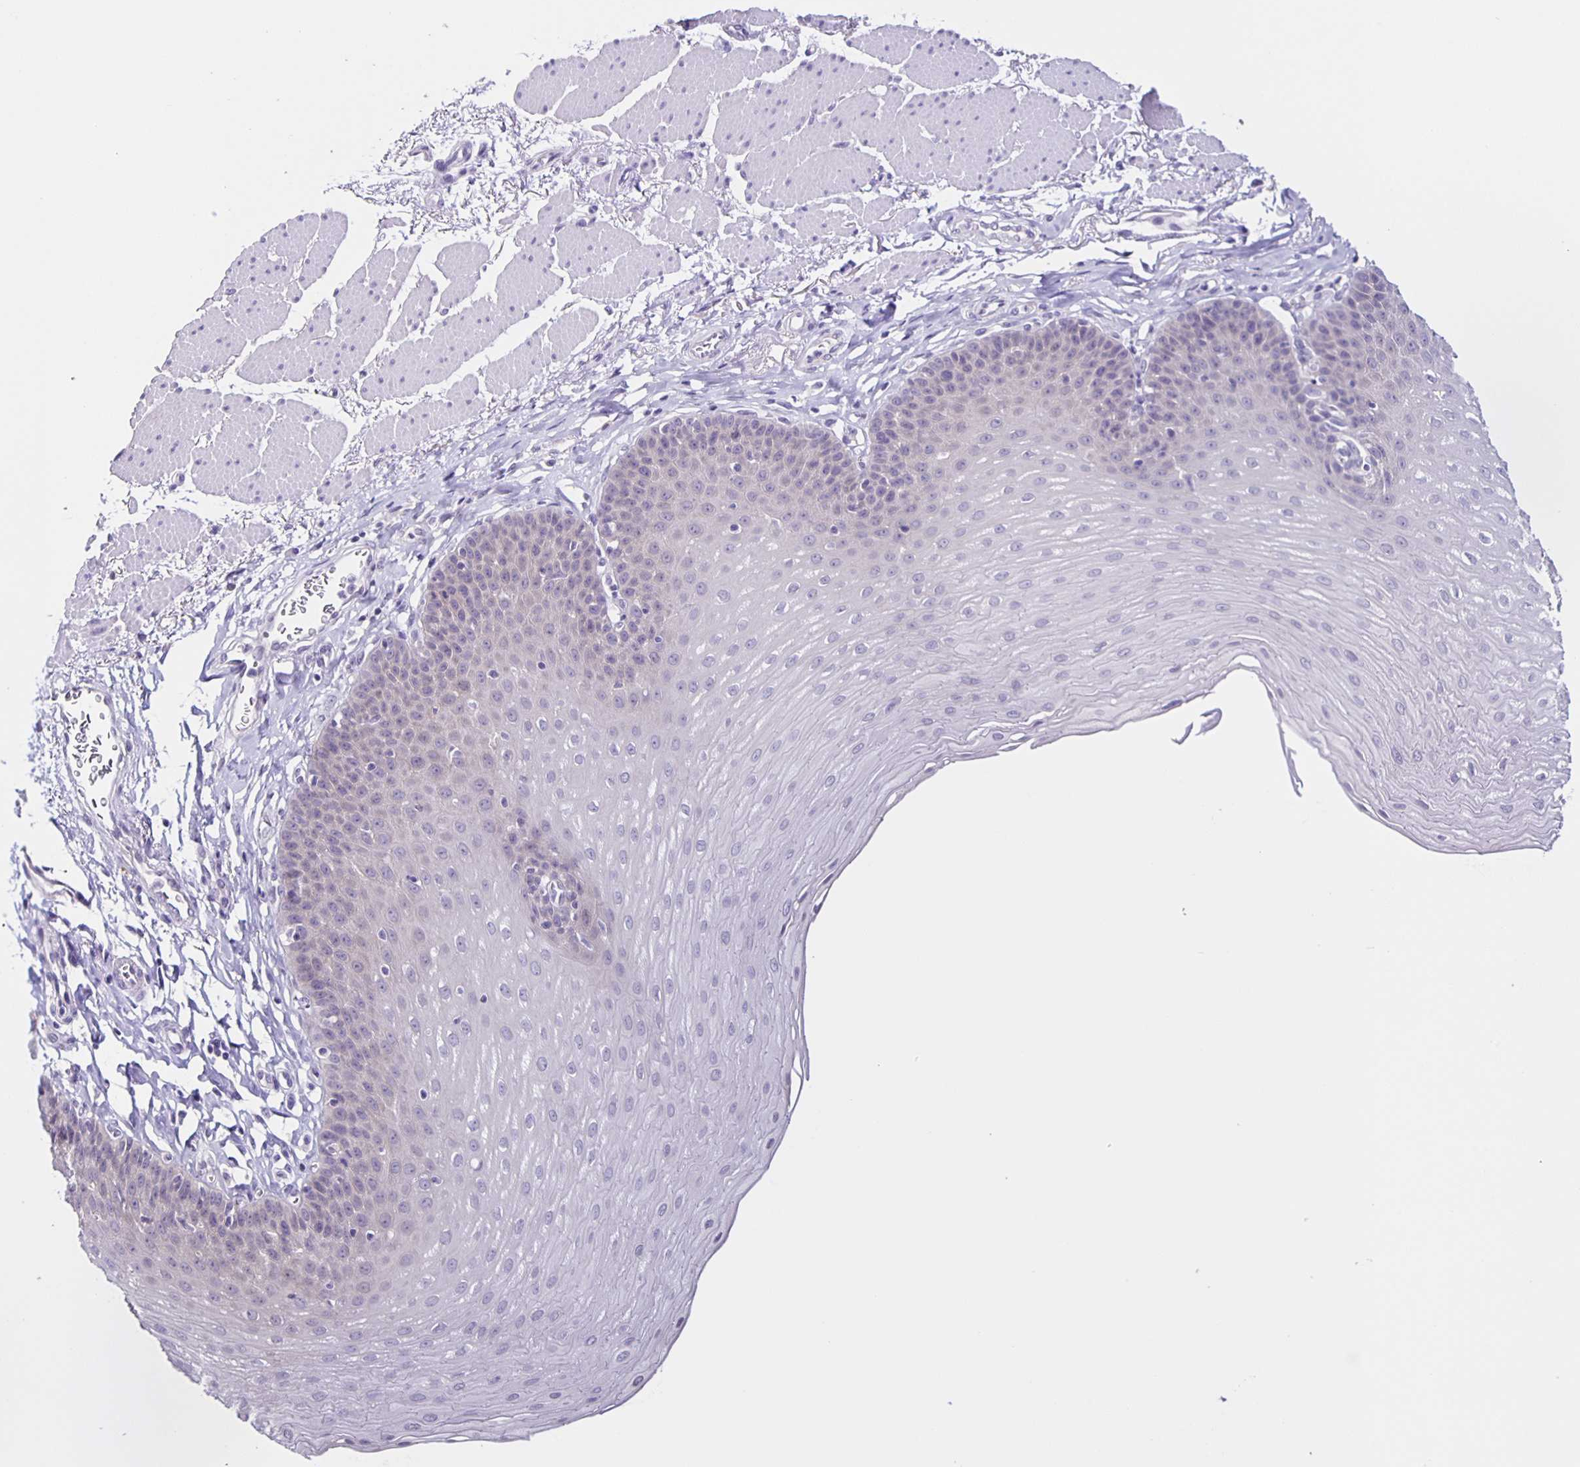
{"staining": {"intensity": "negative", "quantity": "none", "location": "none"}, "tissue": "esophagus", "cell_type": "Squamous epithelial cells", "image_type": "normal", "snomed": [{"axis": "morphology", "description": "Normal tissue, NOS"}, {"axis": "topography", "description": "Esophagus"}], "caption": "Protein analysis of benign esophagus displays no significant positivity in squamous epithelial cells. Nuclei are stained in blue.", "gene": "SLC12A3", "patient": {"sex": "female", "age": 81}}